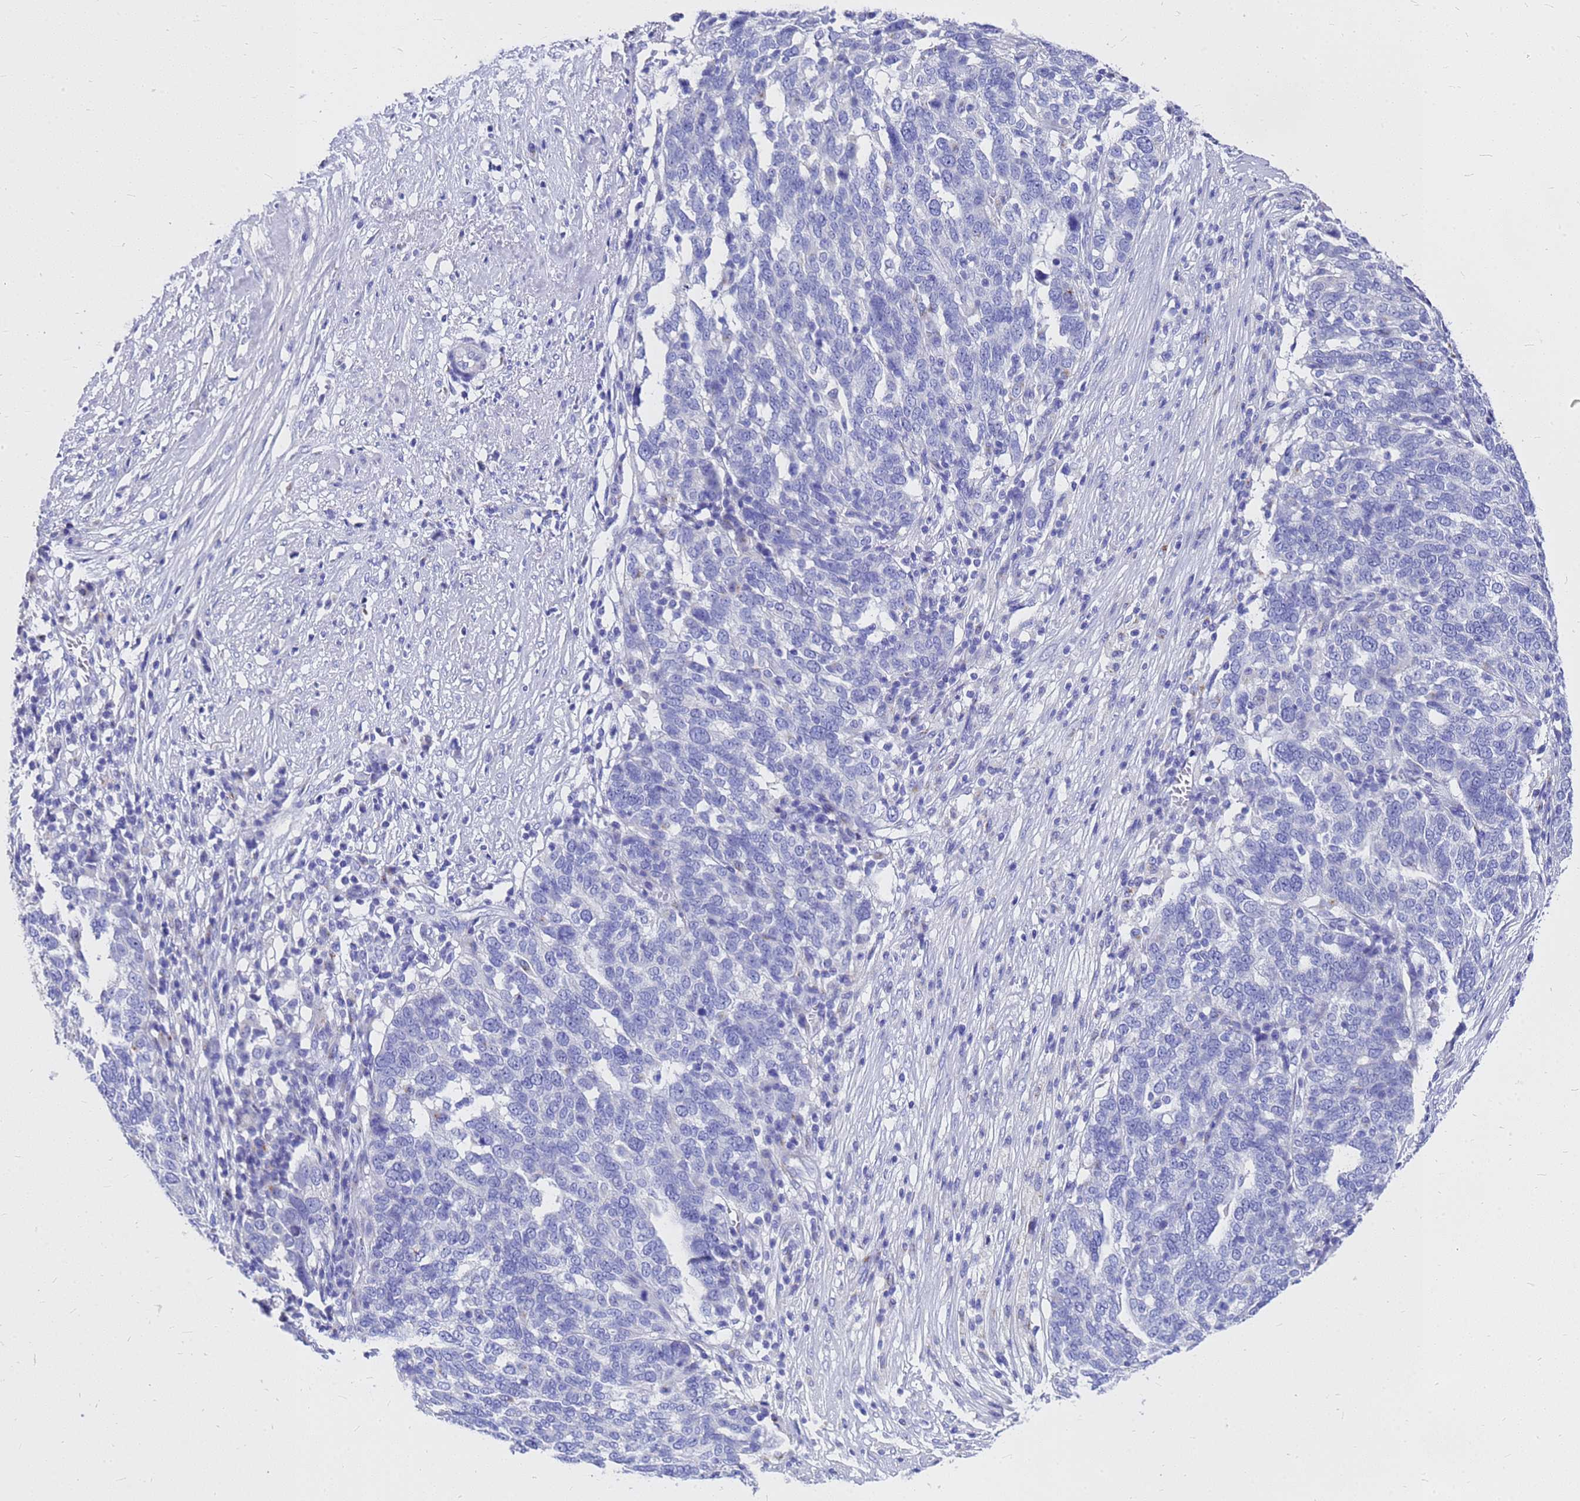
{"staining": {"intensity": "negative", "quantity": "none", "location": "none"}, "tissue": "ovarian cancer", "cell_type": "Tumor cells", "image_type": "cancer", "snomed": [{"axis": "morphology", "description": "Cystadenocarcinoma, serous, NOS"}, {"axis": "topography", "description": "Ovary"}], "caption": "High power microscopy micrograph of an IHC image of ovarian cancer, revealing no significant expression in tumor cells.", "gene": "OR52E2", "patient": {"sex": "female", "age": 59}}